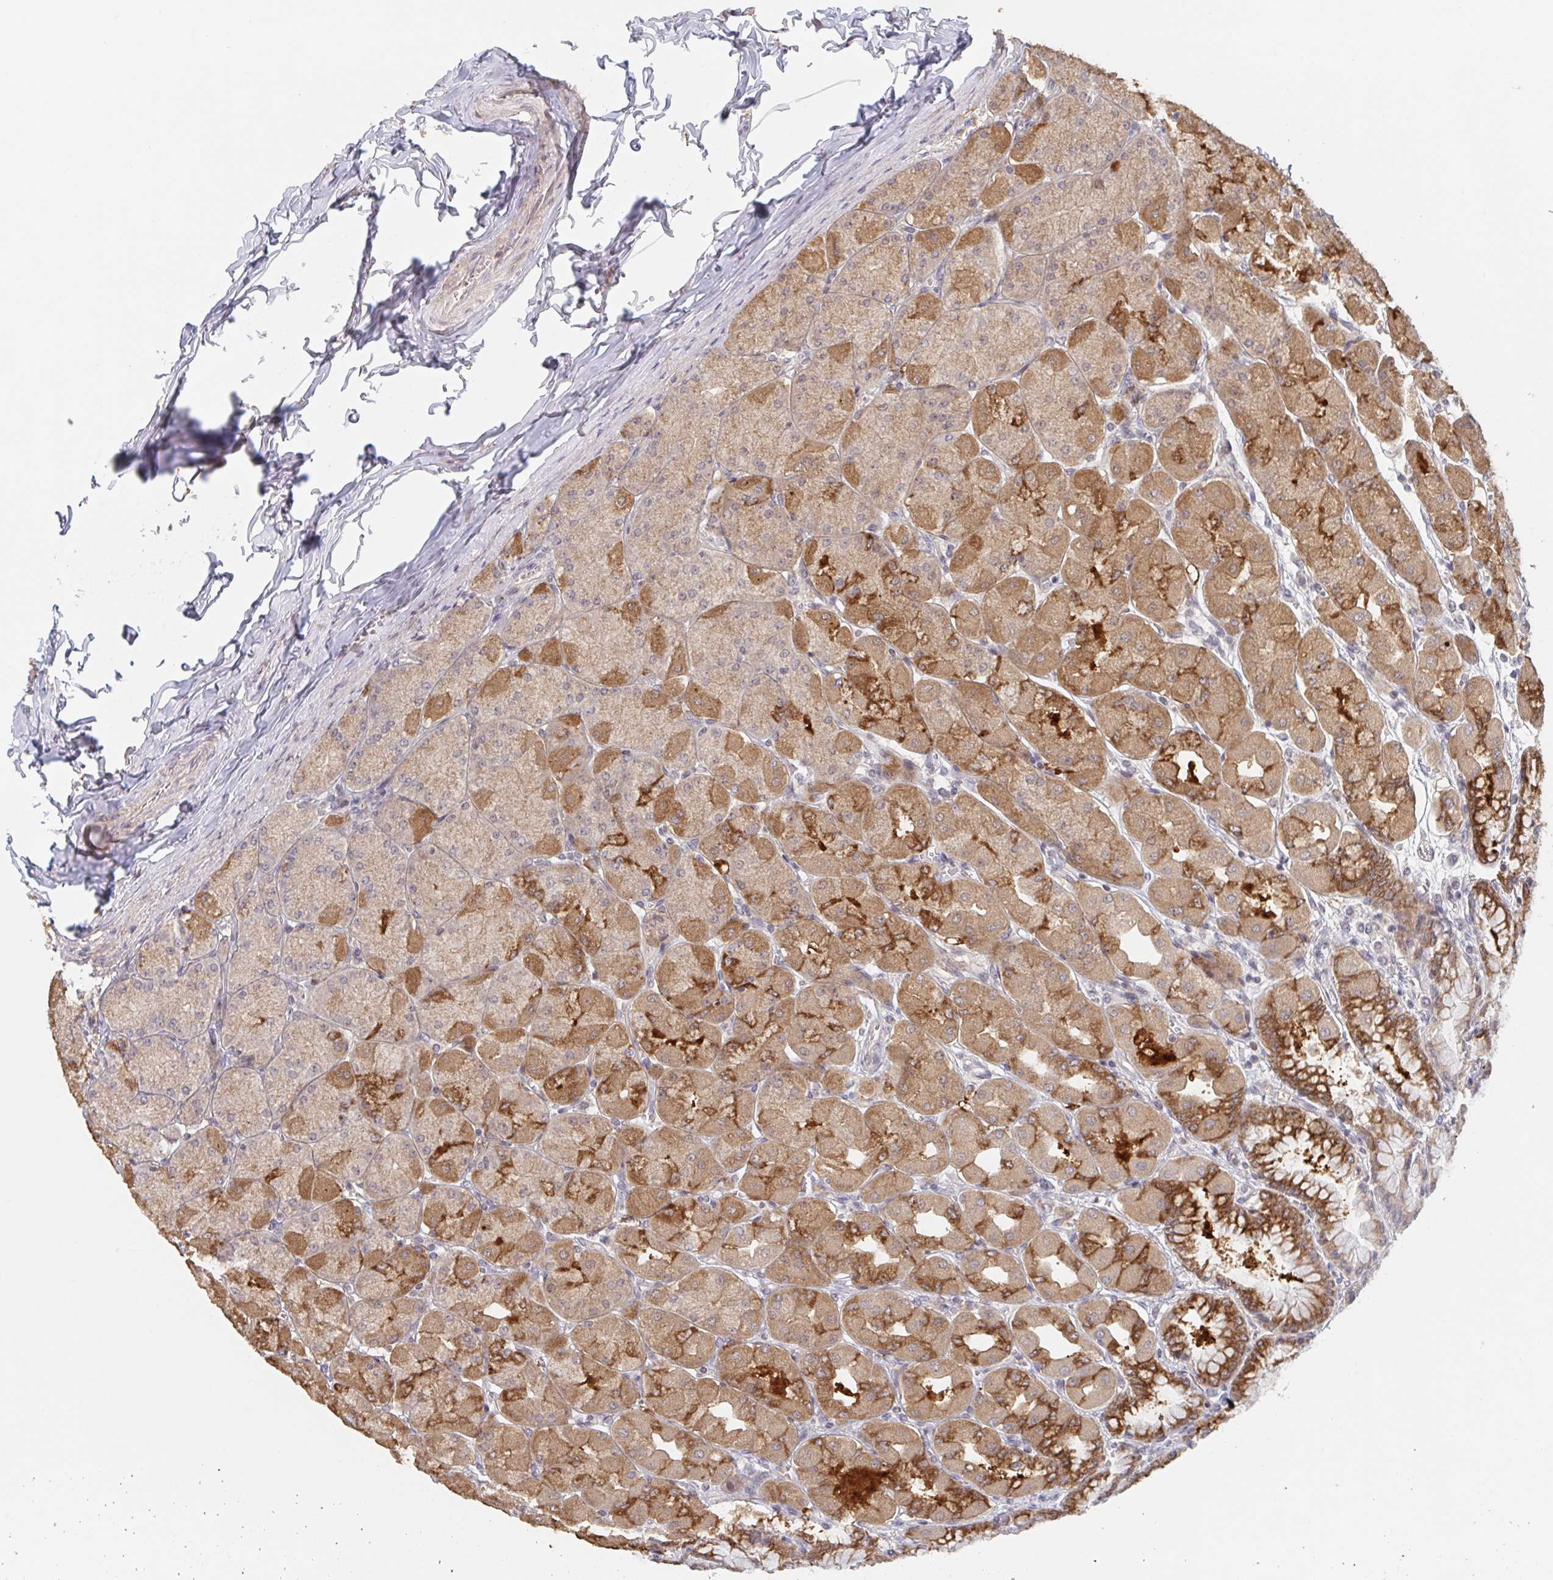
{"staining": {"intensity": "strong", "quantity": ">75%", "location": "cytoplasmic/membranous"}, "tissue": "stomach", "cell_type": "Glandular cells", "image_type": "normal", "snomed": [{"axis": "morphology", "description": "Normal tissue, NOS"}, {"axis": "topography", "description": "Stomach, upper"}], "caption": "Glandular cells demonstrate high levels of strong cytoplasmic/membranous positivity in about >75% of cells in unremarkable stomach.", "gene": "DCST1", "patient": {"sex": "female", "age": 56}}